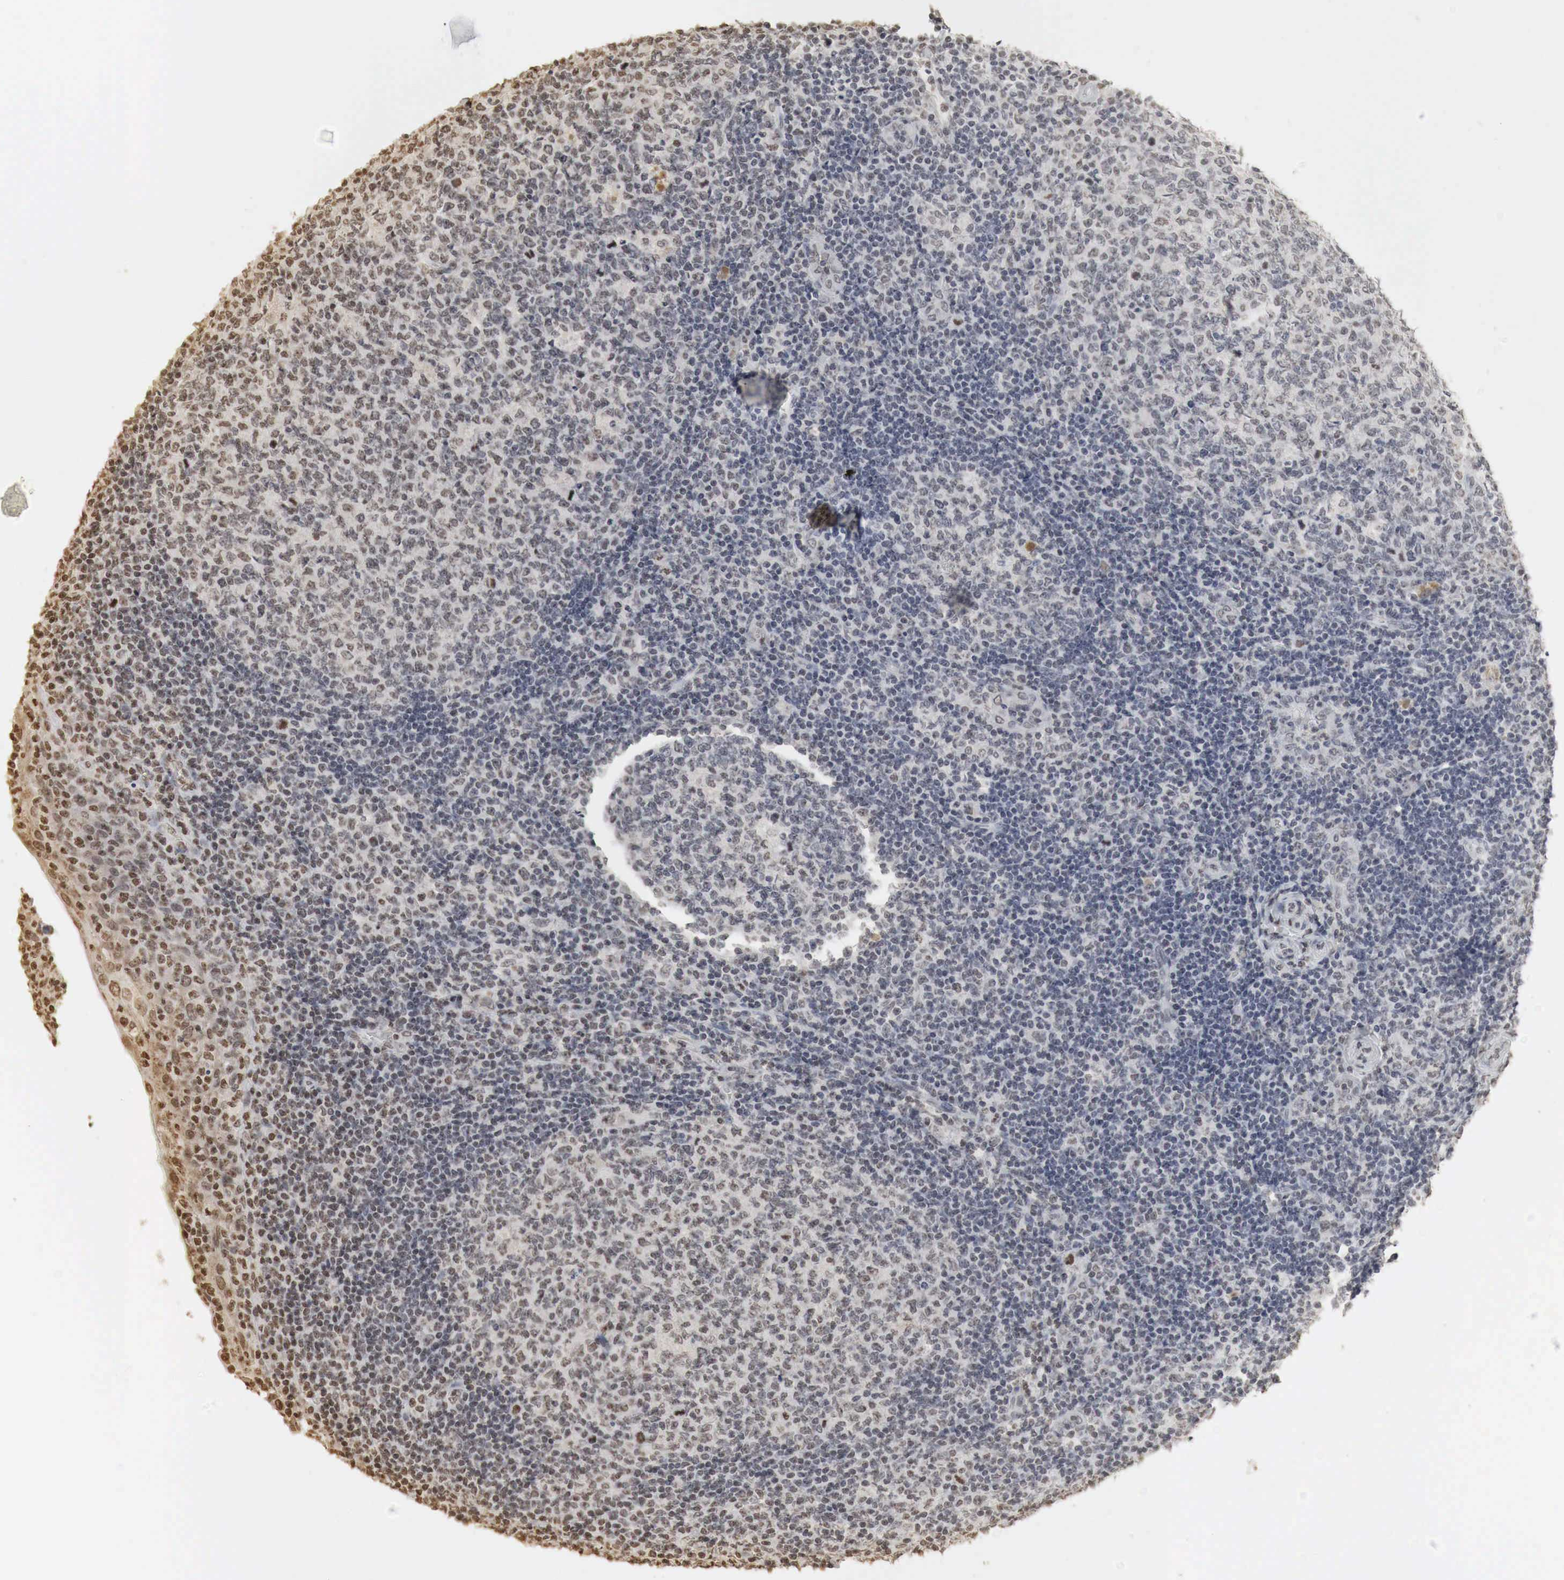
{"staining": {"intensity": "weak", "quantity": "25%-75%", "location": "cytoplasmic/membranous,nuclear"}, "tissue": "tonsil", "cell_type": "Germinal center cells", "image_type": "normal", "snomed": [{"axis": "morphology", "description": "Normal tissue, NOS"}, {"axis": "topography", "description": "Tonsil"}], "caption": "Immunohistochemistry (IHC) micrograph of benign tonsil: tonsil stained using immunohistochemistry displays low levels of weak protein expression localized specifically in the cytoplasmic/membranous,nuclear of germinal center cells, appearing as a cytoplasmic/membranous,nuclear brown color.", "gene": "ERBB4", "patient": {"sex": "female", "age": 3}}